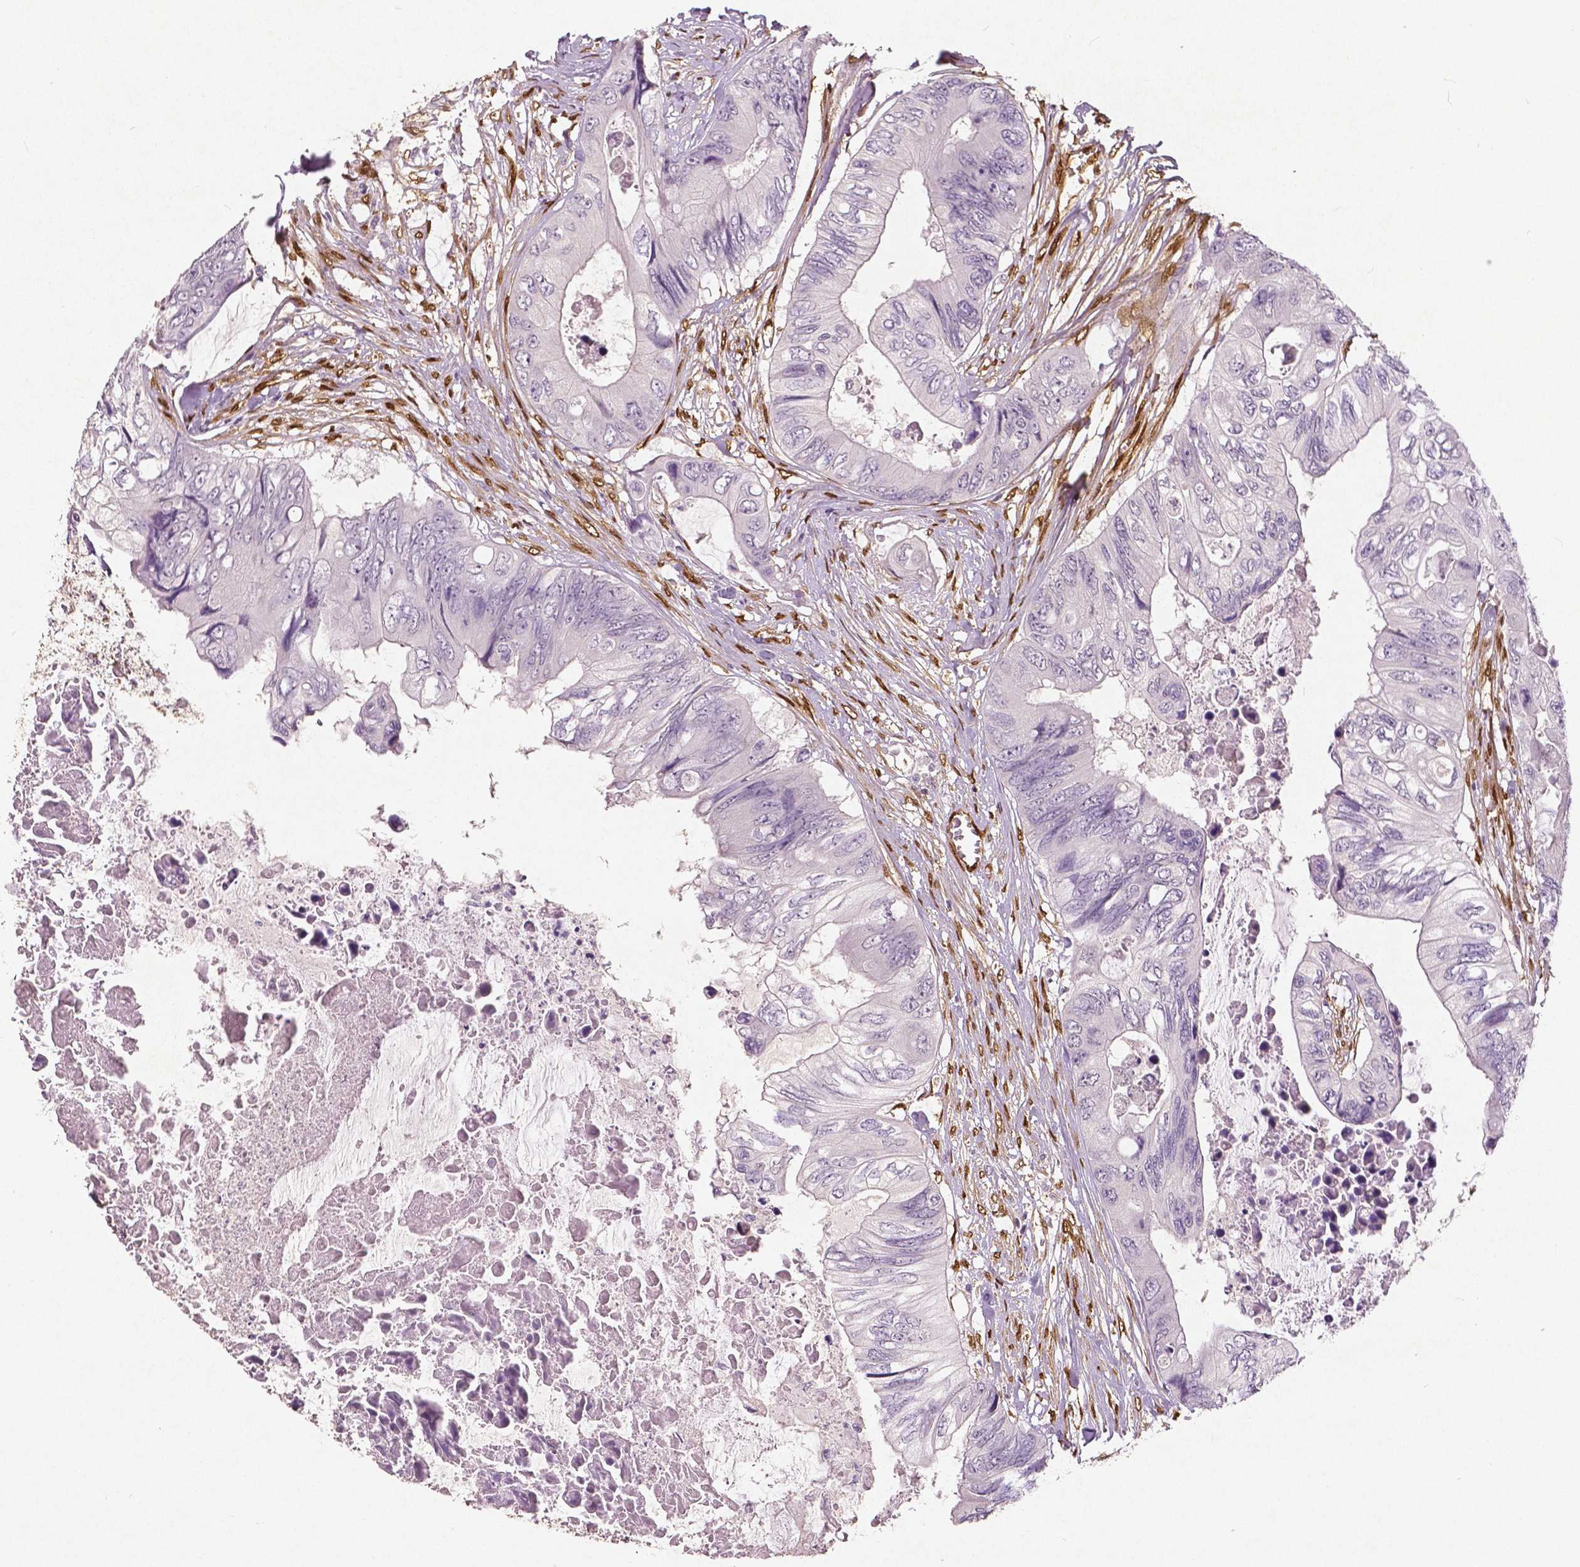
{"staining": {"intensity": "negative", "quantity": "none", "location": "none"}, "tissue": "colorectal cancer", "cell_type": "Tumor cells", "image_type": "cancer", "snomed": [{"axis": "morphology", "description": "Adenocarcinoma, NOS"}, {"axis": "topography", "description": "Rectum"}], "caption": "The immunohistochemistry (IHC) image has no significant positivity in tumor cells of colorectal cancer (adenocarcinoma) tissue.", "gene": "WWTR1", "patient": {"sex": "male", "age": 63}}